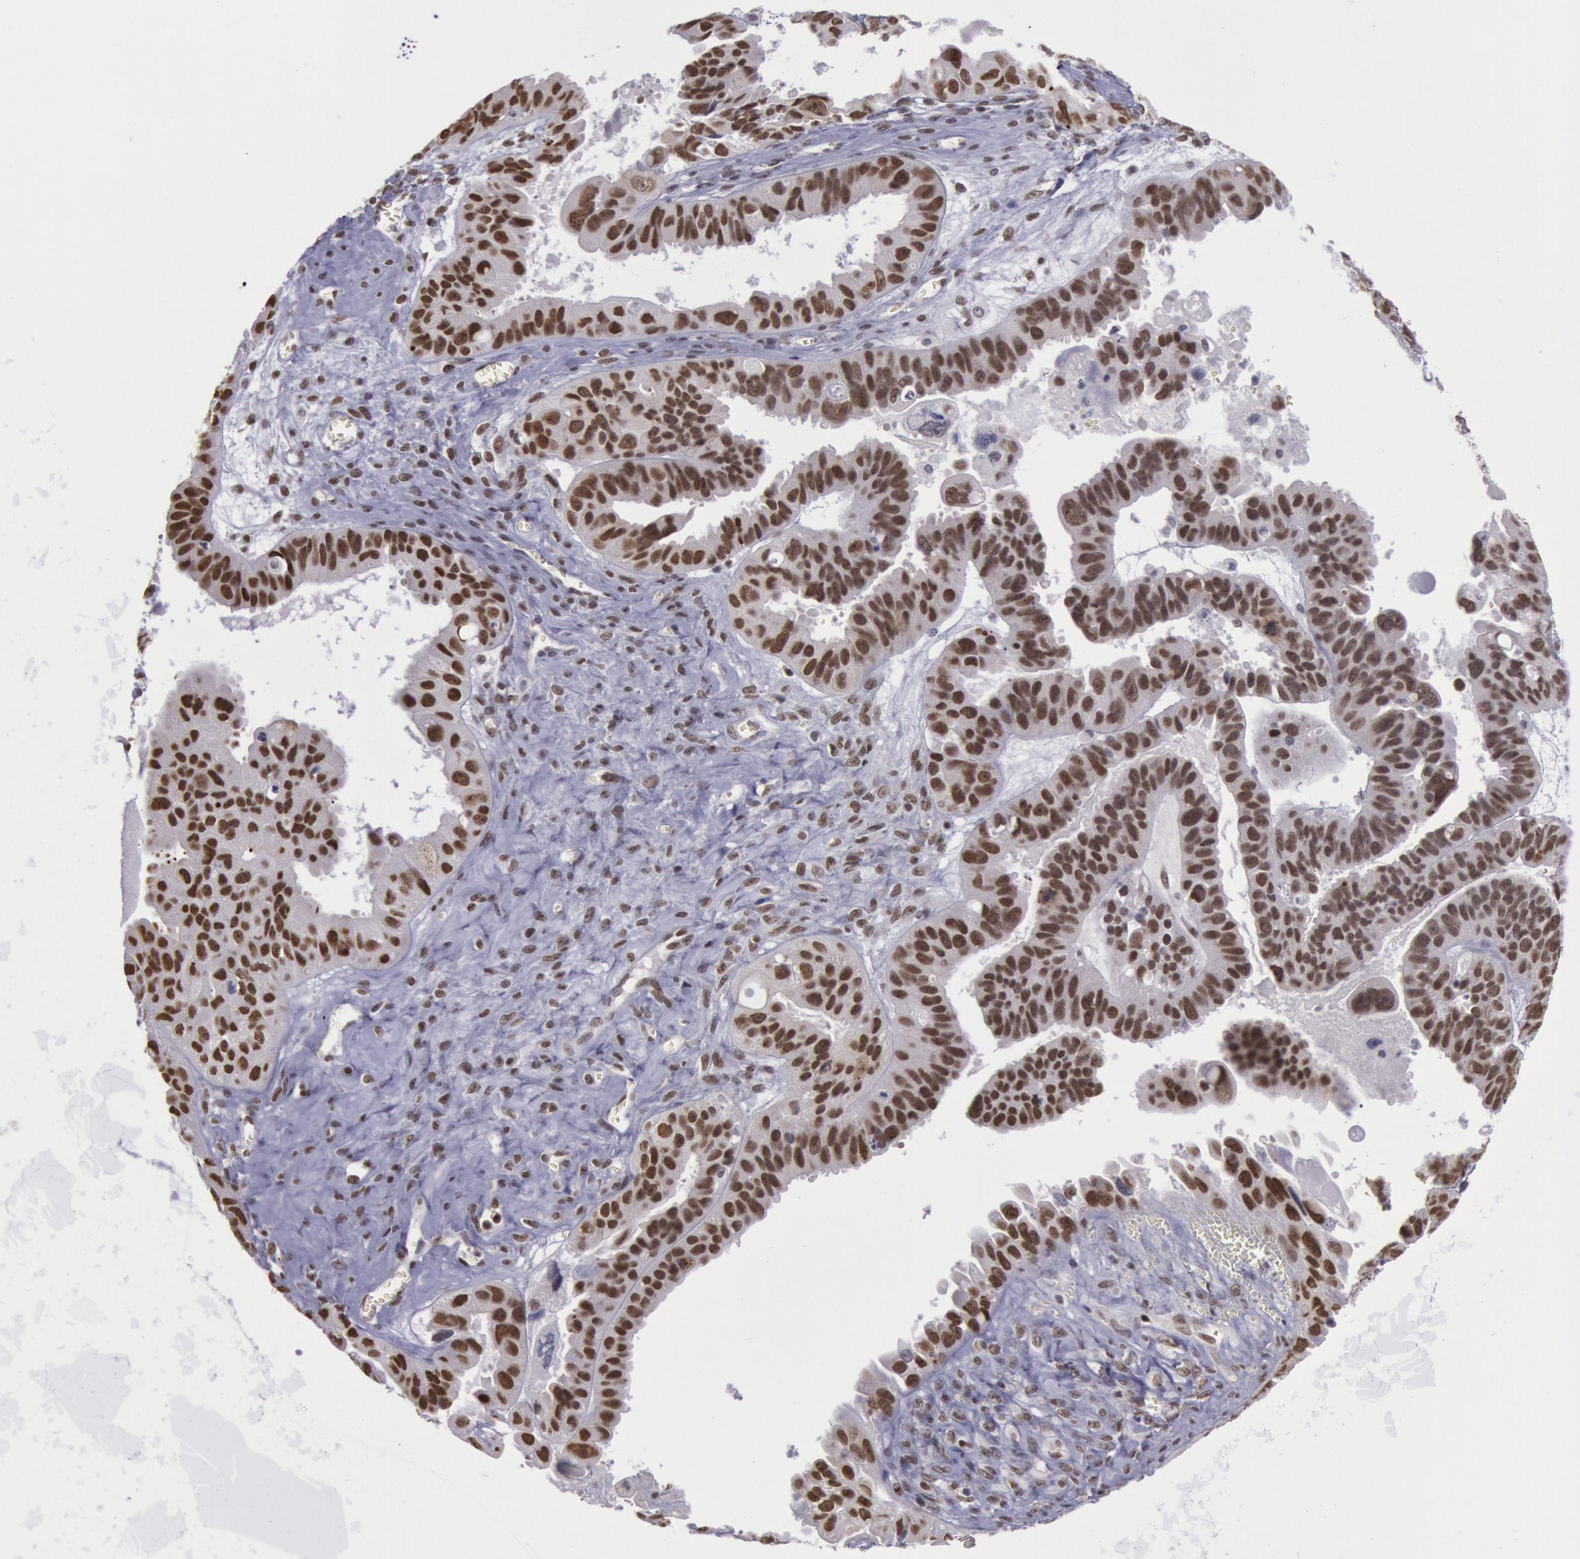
{"staining": {"intensity": "strong", "quantity": ">75%", "location": "nuclear"}, "tissue": "ovarian cancer", "cell_type": "Tumor cells", "image_type": "cancer", "snomed": [{"axis": "morphology", "description": "Carcinoma, endometroid"}, {"axis": "topography", "description": "Ovary"}], "caption": "Human ovarian cancer (endometroid carcinoma) stained for a protein (brown) demonstrates strong nuclear positive staining in about >75% of tumor cells.", "gene": "NKAP", "patient": {"sex": "female", "age": 85}}